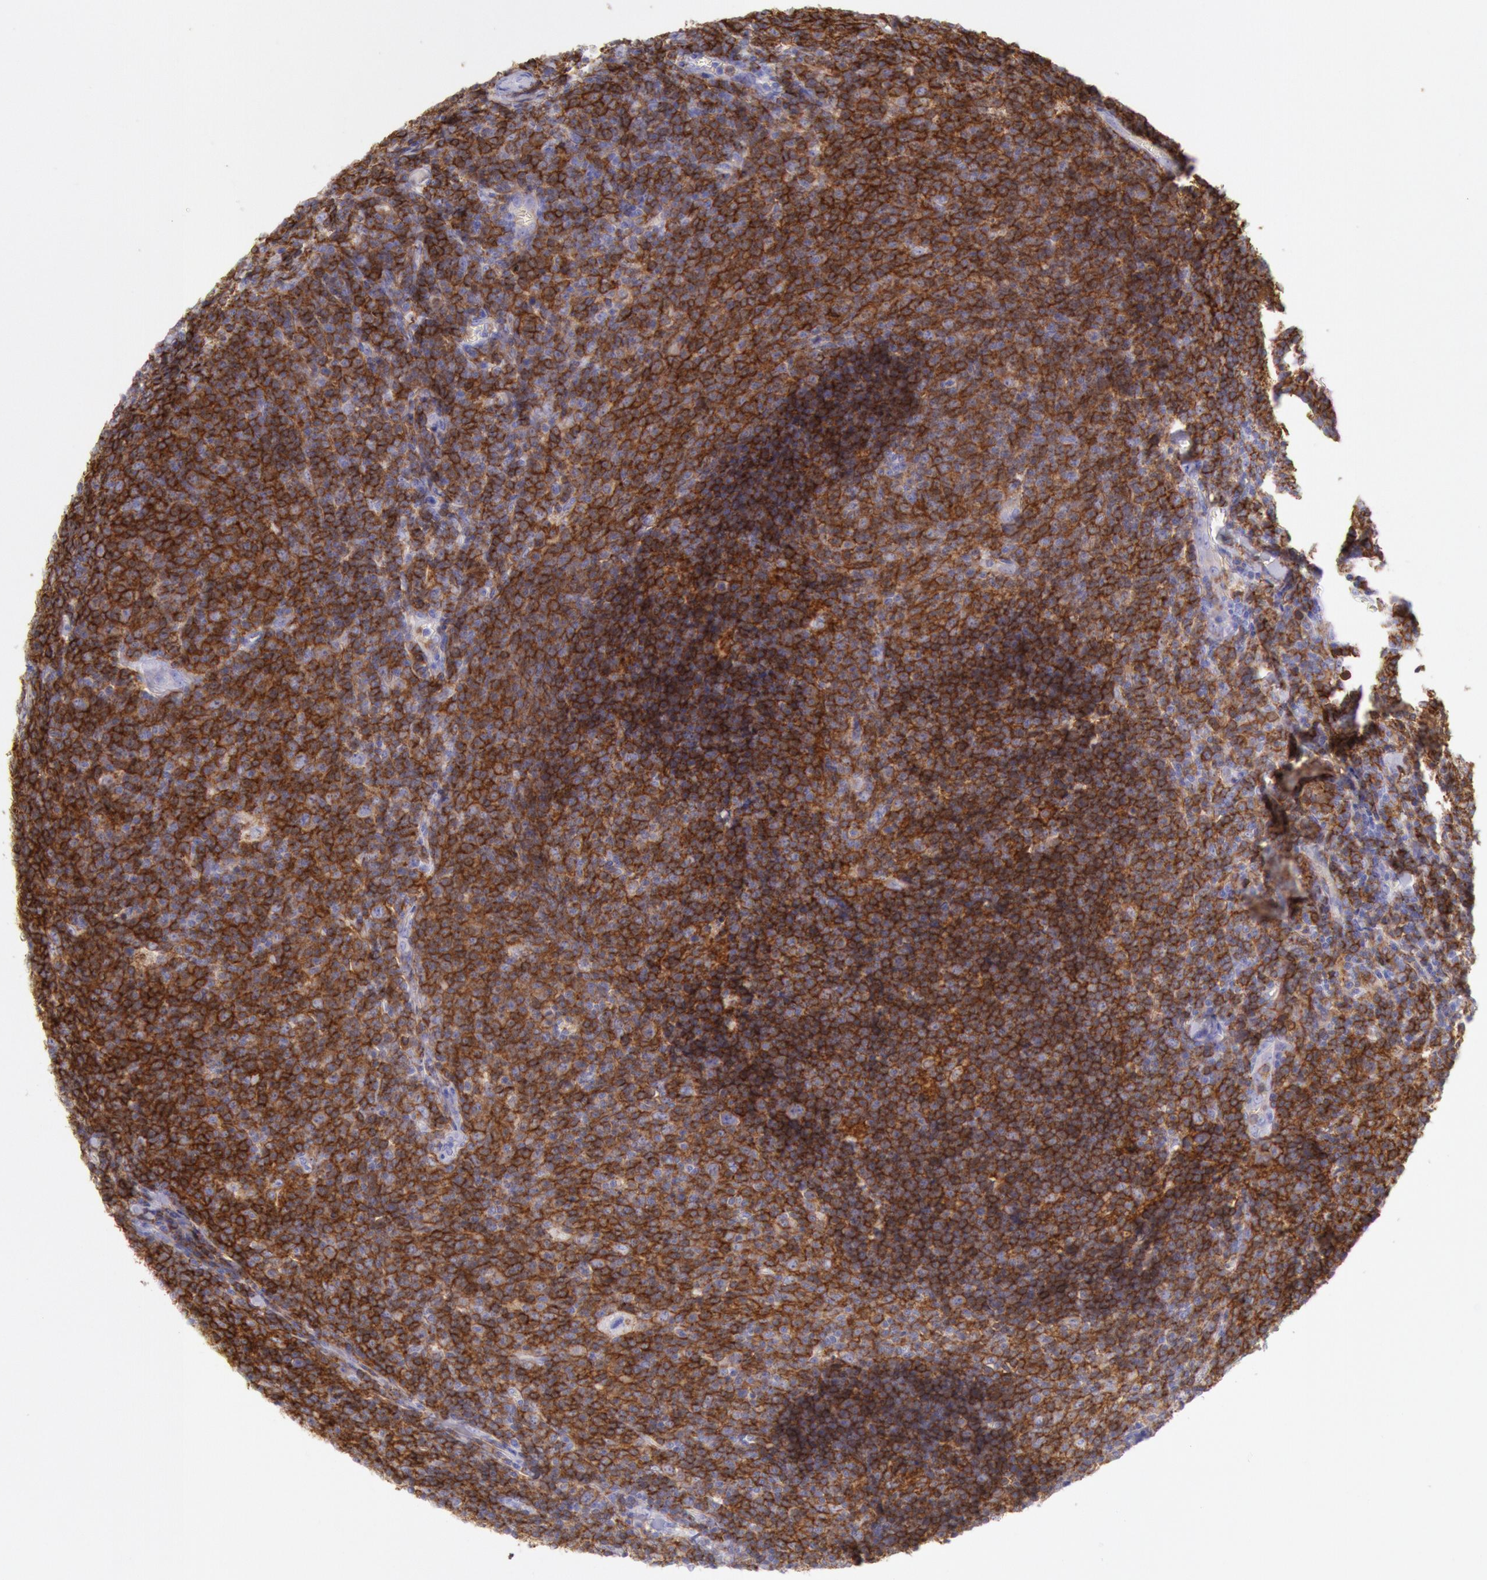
{"staining": {"intensity": "moderate", "quantity": ">75%", "location": "cytoplasmic/membranous"}, "tissue": "lymphoma", "cell_type": "Tumor cells", "image_type": "cancer", "snomed": [{"axis": "morphology", "description": "Malignant lymphoma, non-Hodgkin's type, Low grade"}, {"axis": "topography", "description": "Lymph node"}], "caption": "Lymphoma stained for a protein demonstrates moderate cytoplasmic/membranous positivity in tumor cells. (DAB (3,3'-diaminobenzidine) IHC, brown staining for protein, blue staining for nuclei).", "gene": "LYN", "patient": {"sex": "male", "age": 74}}